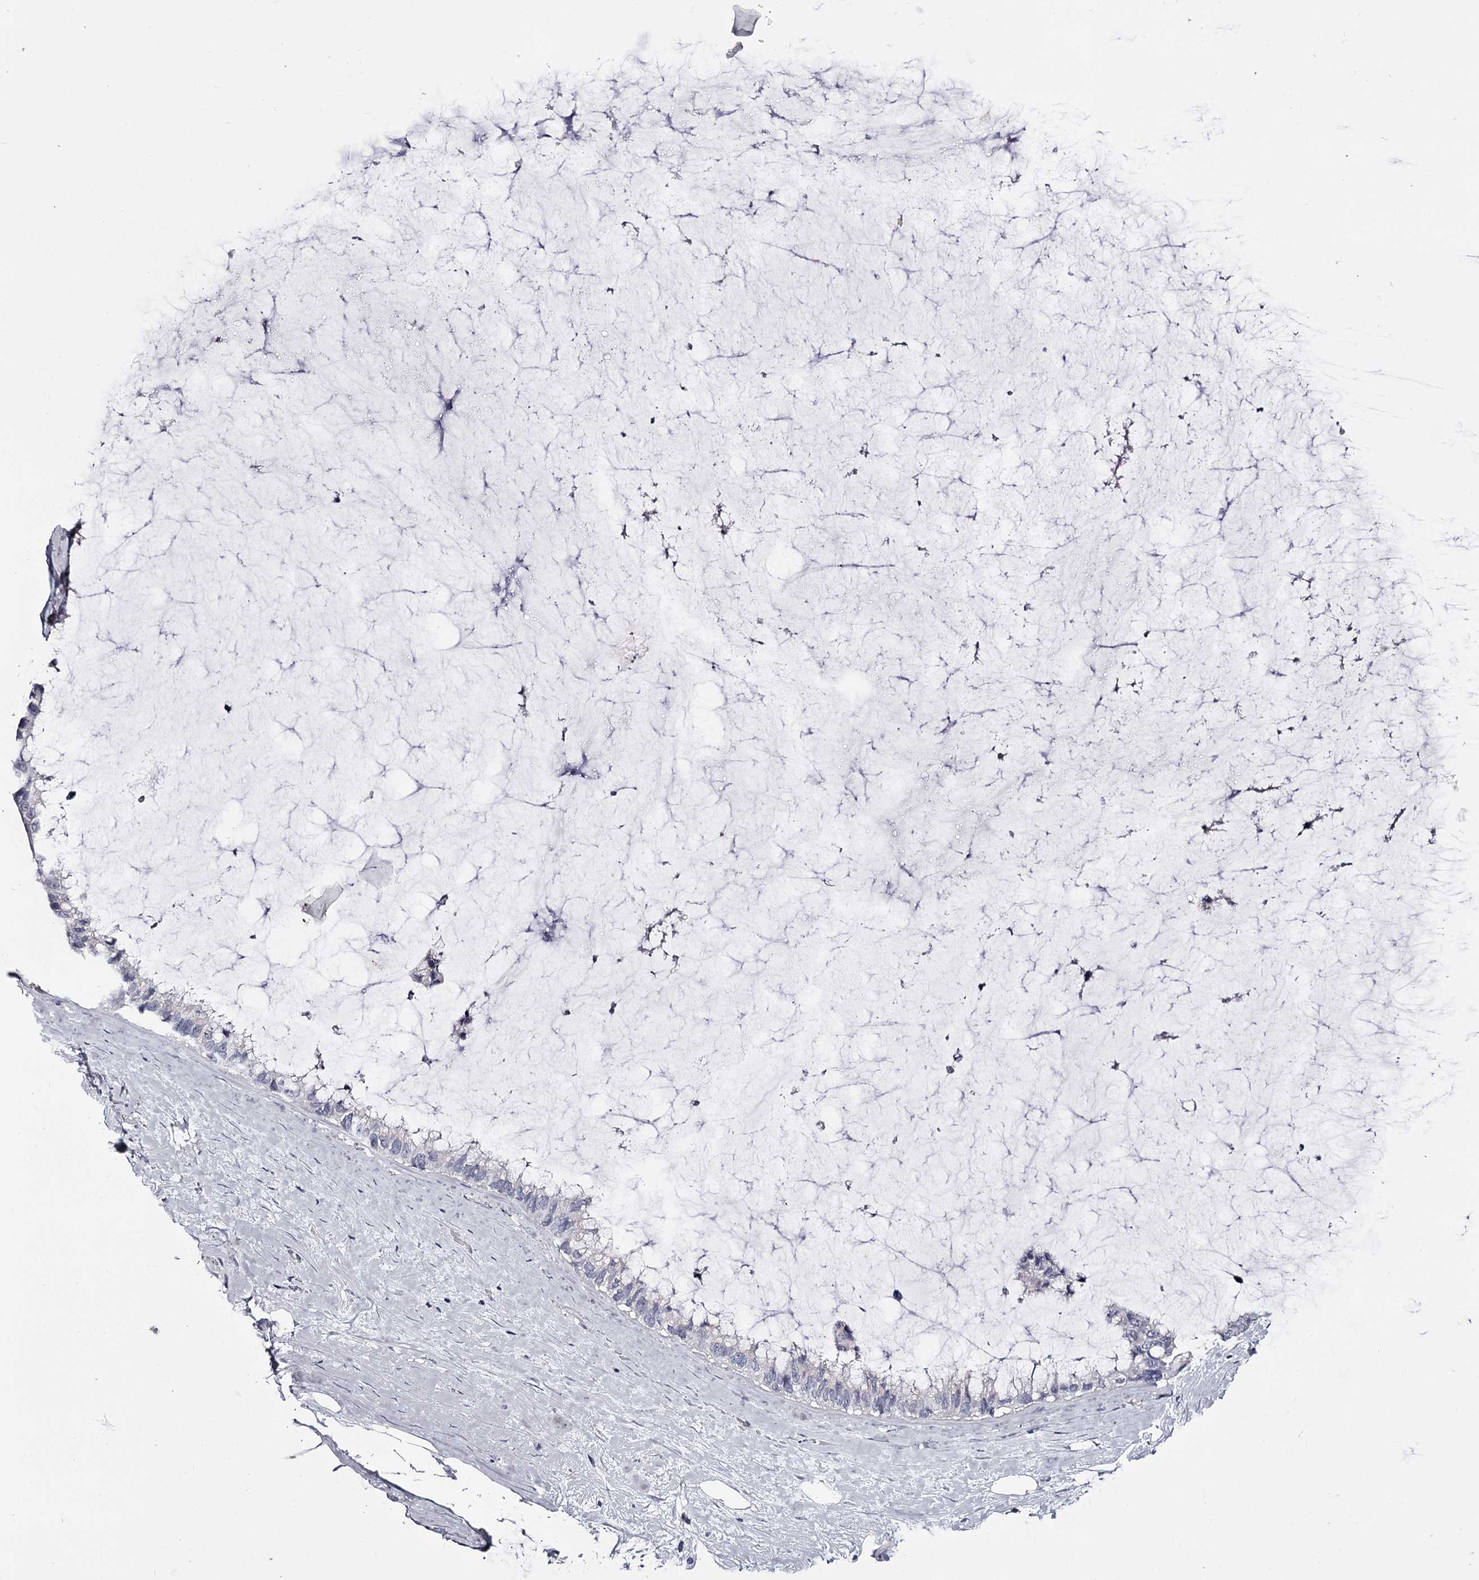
{"staining": {"intensity": "negative", "quantity": "none", "location": "none"}, "tissue": "ovarian cancer", "cell_type": "Tumor cells", "image_type": "cancer", "snomed": [{"axis": "morphology", "description": "Cystadenocarcinoma, mucinous, NOS"}, {"axis": "topography", "description": "Ovary"}], "caption": "Immunohistochemistry micrograph of human ovarian cancer (mucinous cystadenocarcinoma) stained for a protein (brown), which exhibits no positivity in tumor cells.", "gene": "GSTO1", "patient": {"sex": "female", "age": 39}}